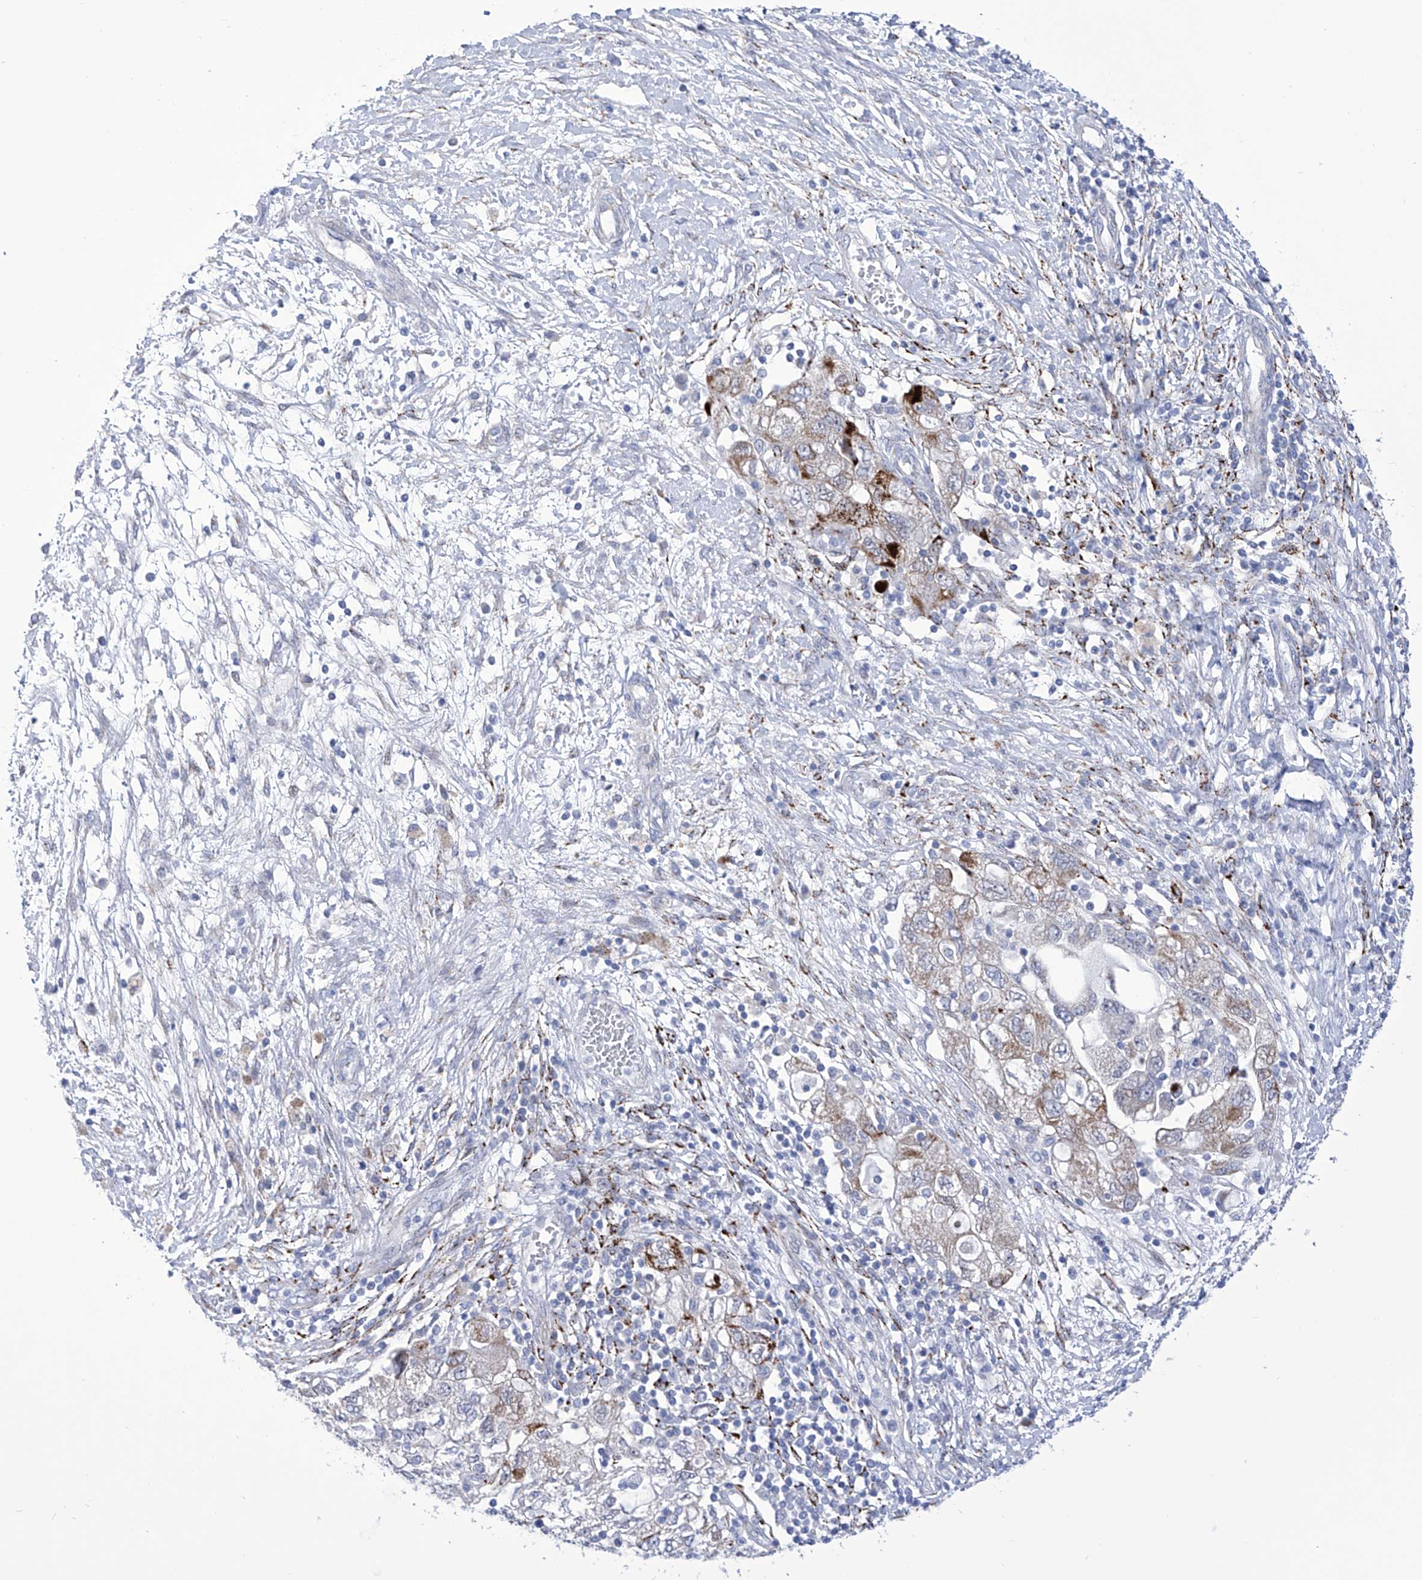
{"staining": {"intensity": "strong", "quantity": "<25%", "location": "cytoplasmic/membranous"}, "tissue": "ovarian cancer", "cell_type": "Tumor cells", "image_type": "cancer", "snomed": [{"axis": "morphology", "description": "Carcinoma, NOS"}, {"axis": "morphology", "description": "Cystadenocarcinoma, serous, NOS"}, {"axis": "topography", "description": "Ovary"}], "caption": "Approximately <25% of tumor cells in human ovarian cancer display strong cytoplasmic/membranous protein staining as visualized by brown immunohistochemical staining.", "gene": "C1orf87", "patient": {"sex": "female", "age": 69}}